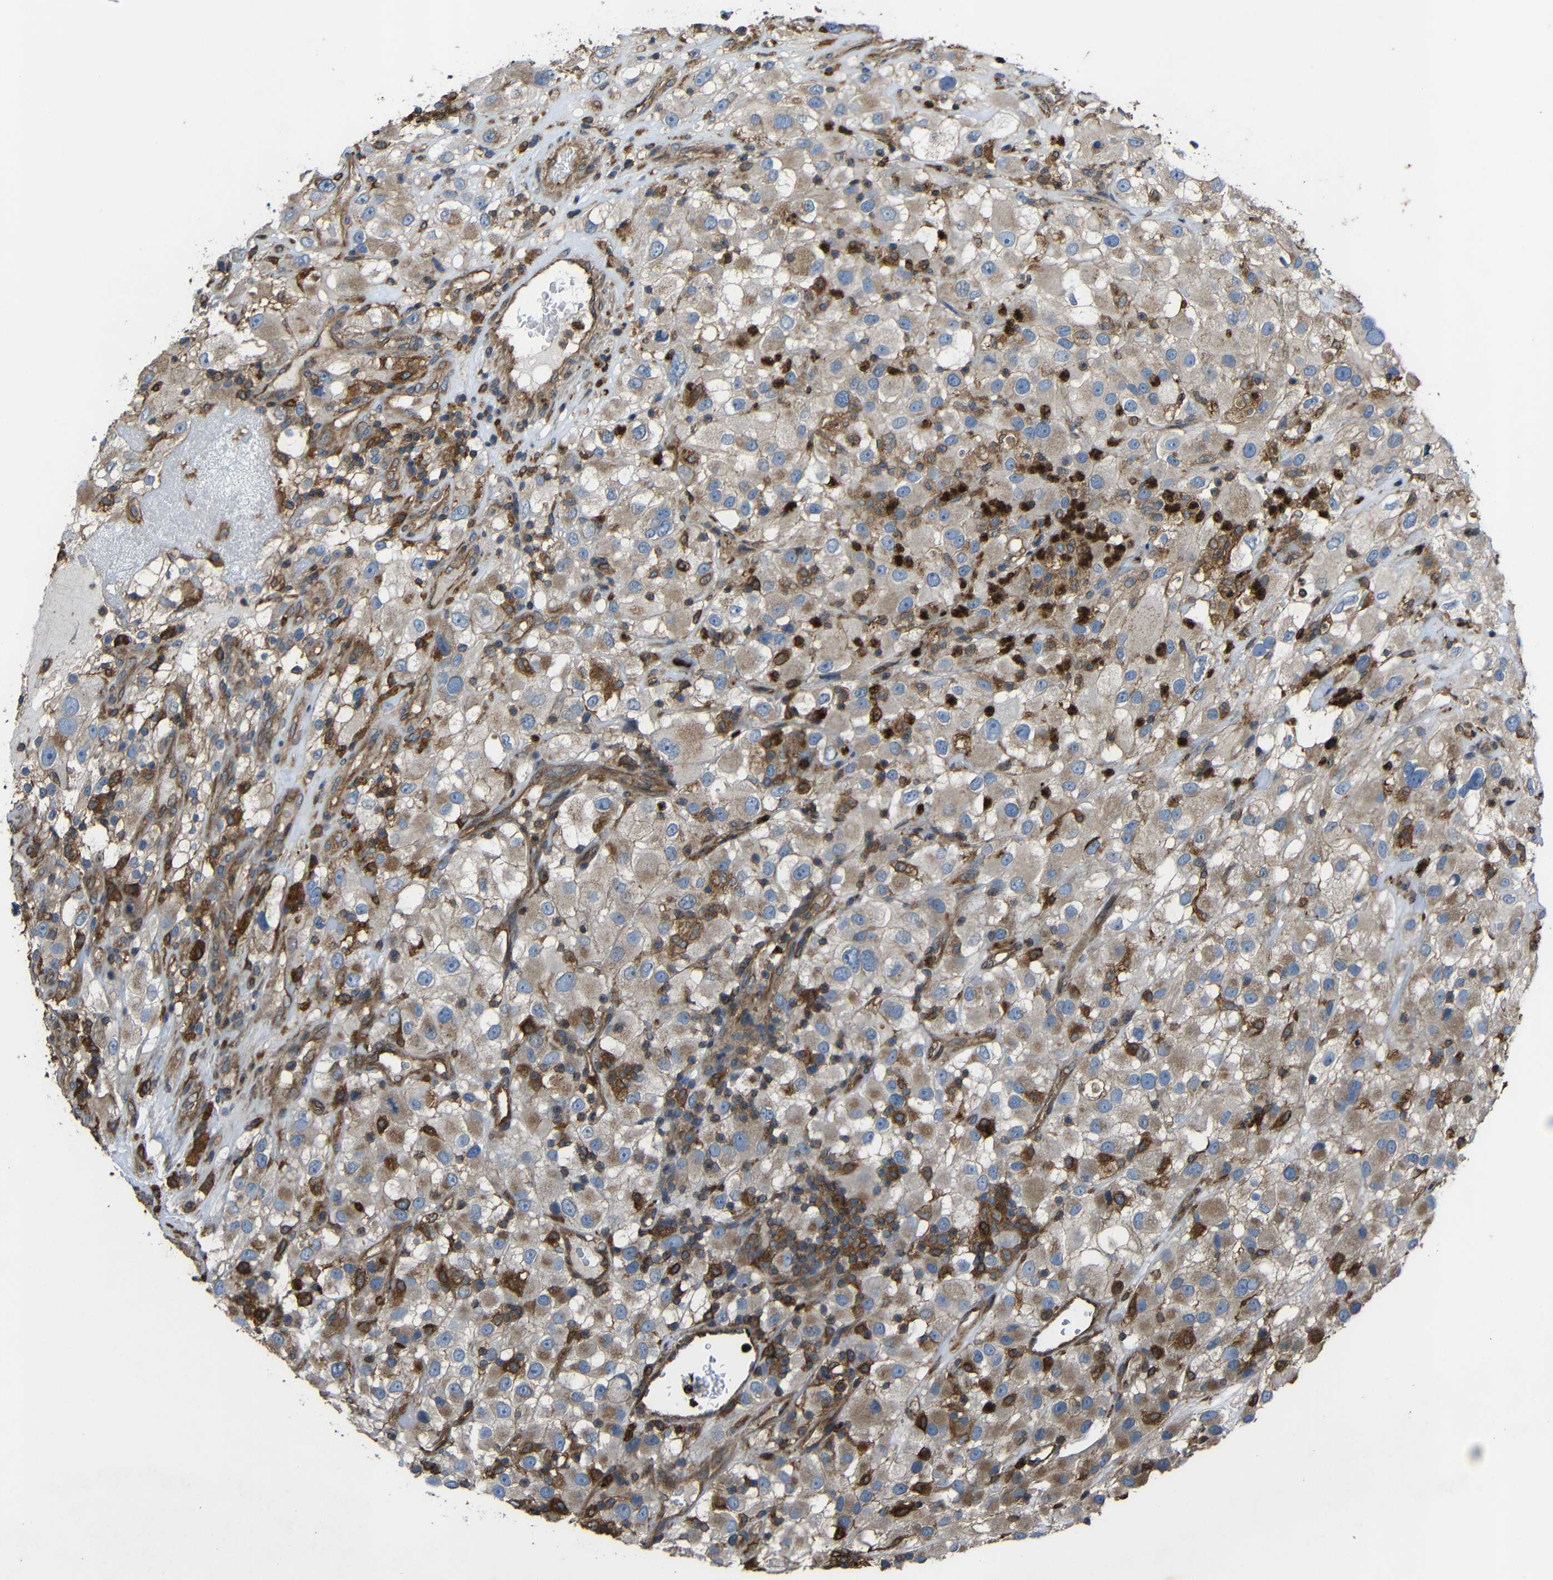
{"staining": {"intensity": "moderate", "quantity": ">75%", "location": "cytoplasmic/membranous"}, "tissue": "renal cancer", "cell_type": "Tumor cells", "image_type": "cancer", "snomed": [{"axis": "morphology", "description": "Adenocarcinoma, NOS"}, {"axis": "topography", "description": "Kidney"}], "caption": "Immunohistochemical staining of human renal cancer (adenocarcinoma) displays medium levels of moderate cytoplasmic/membranous positivity in approximately >75% of tumor cells. (DAB (3,3'-diaminobenzidine) = brown stain, brightfield microscopy at high magnification).", "gene": "TREM2", "patient": {"sex": "female", "age": 52}}